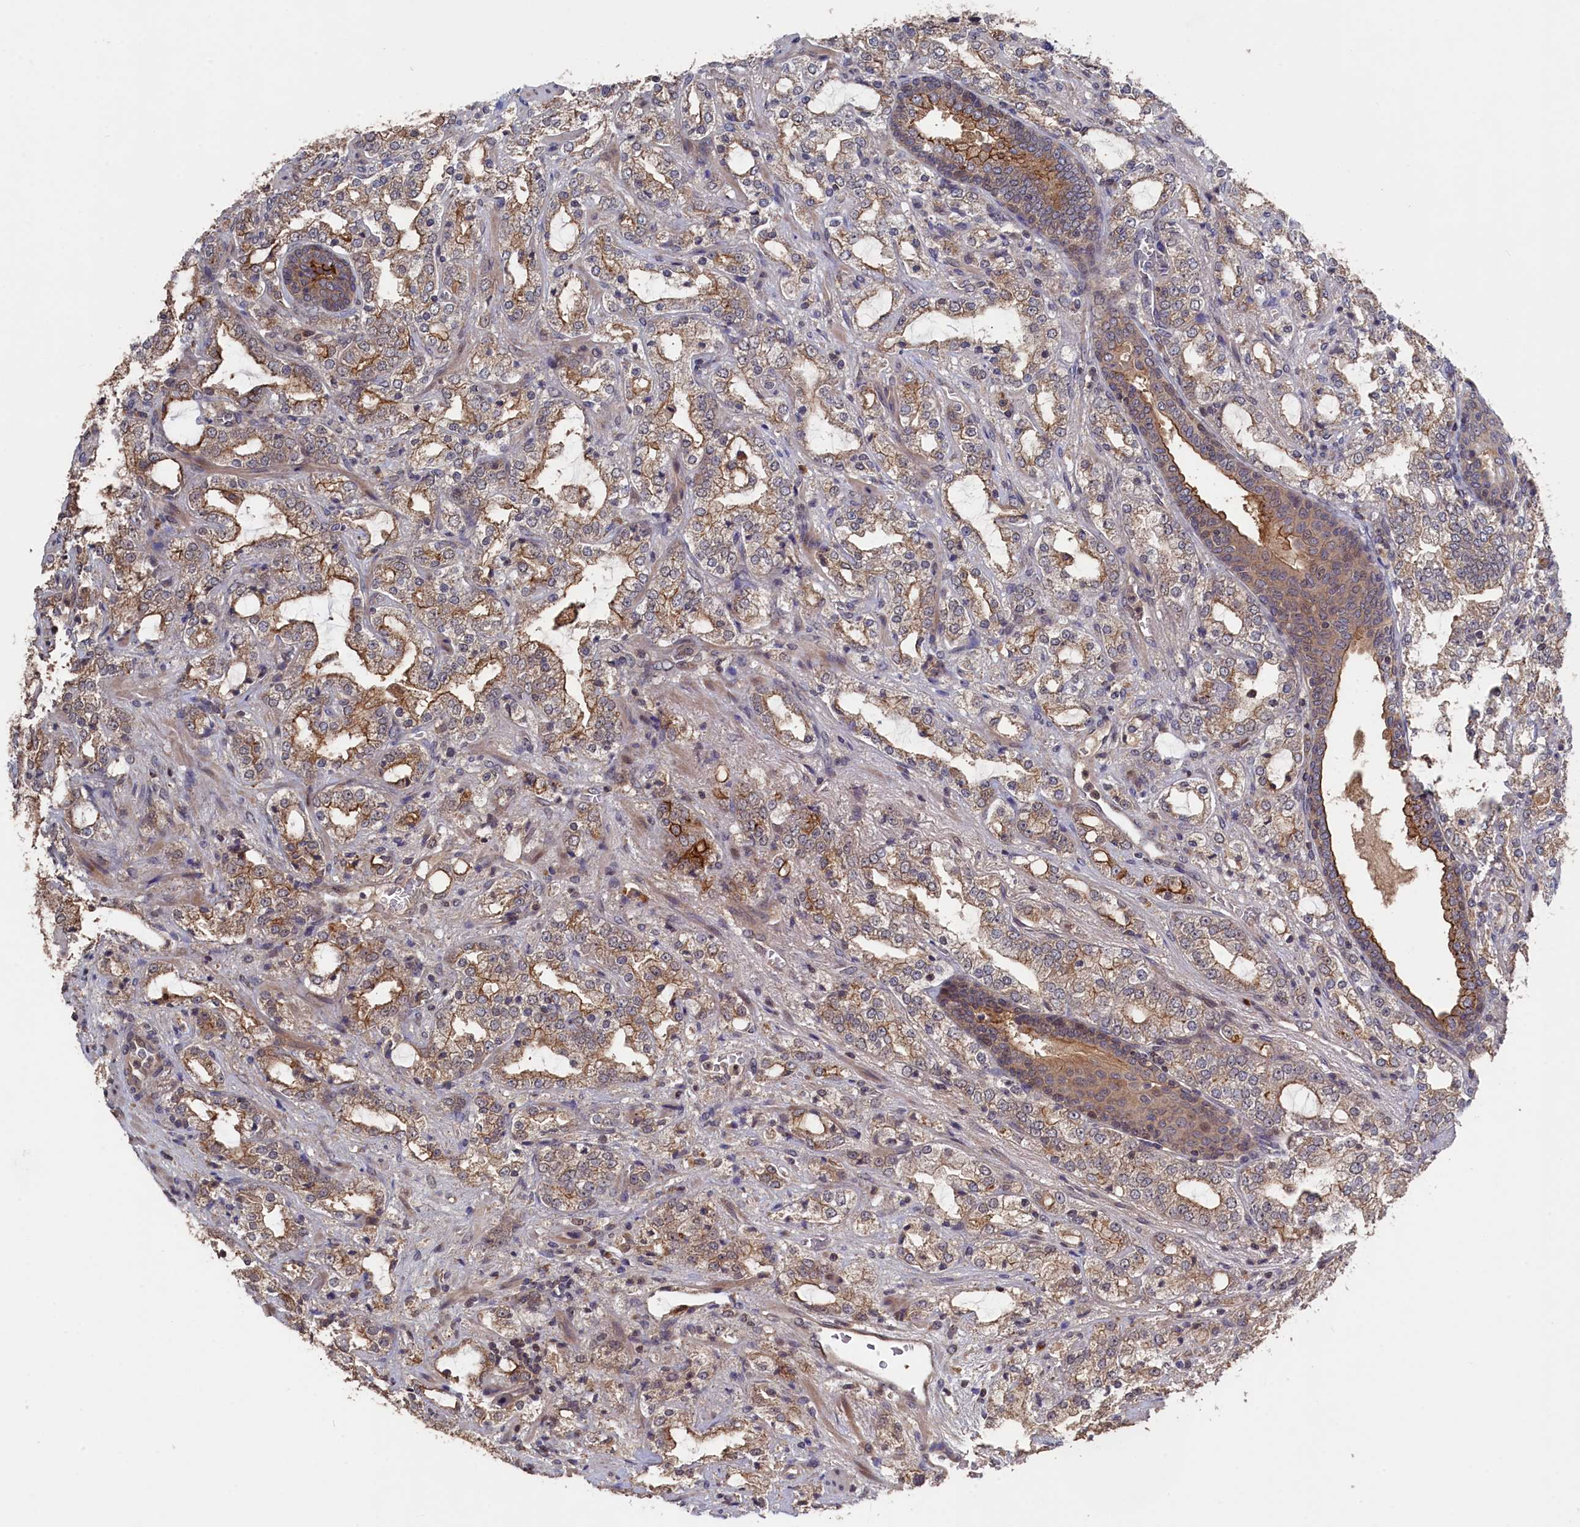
{"staining": {"intensity": "moderate", "quantity": ">75%", "location": "cytoplasmic/membranous"}, "tissue": "prostate cancer", "cell_type": "Tumor cells", "image_type": "cancer", "snomed": [{"axis": "morphology", "description": "Adenocarcinoma, High grade"}, {"axis": "topography", "description": "Prostate"}], "caption": "A medium amount of moderate cytoplasmic/membranous staining is appreciated in approximately >75% of tumor cells in prostate cancer (adenocarcinoma (high-grade)) tissue. The staining was performed using DAB to visualize the protein expression in brown, while the nuclei were stained in blue with hematoxylin (Magnification: 20x).", "gene": "TMC5", "patient": {"sex": "male", "age": 64}}